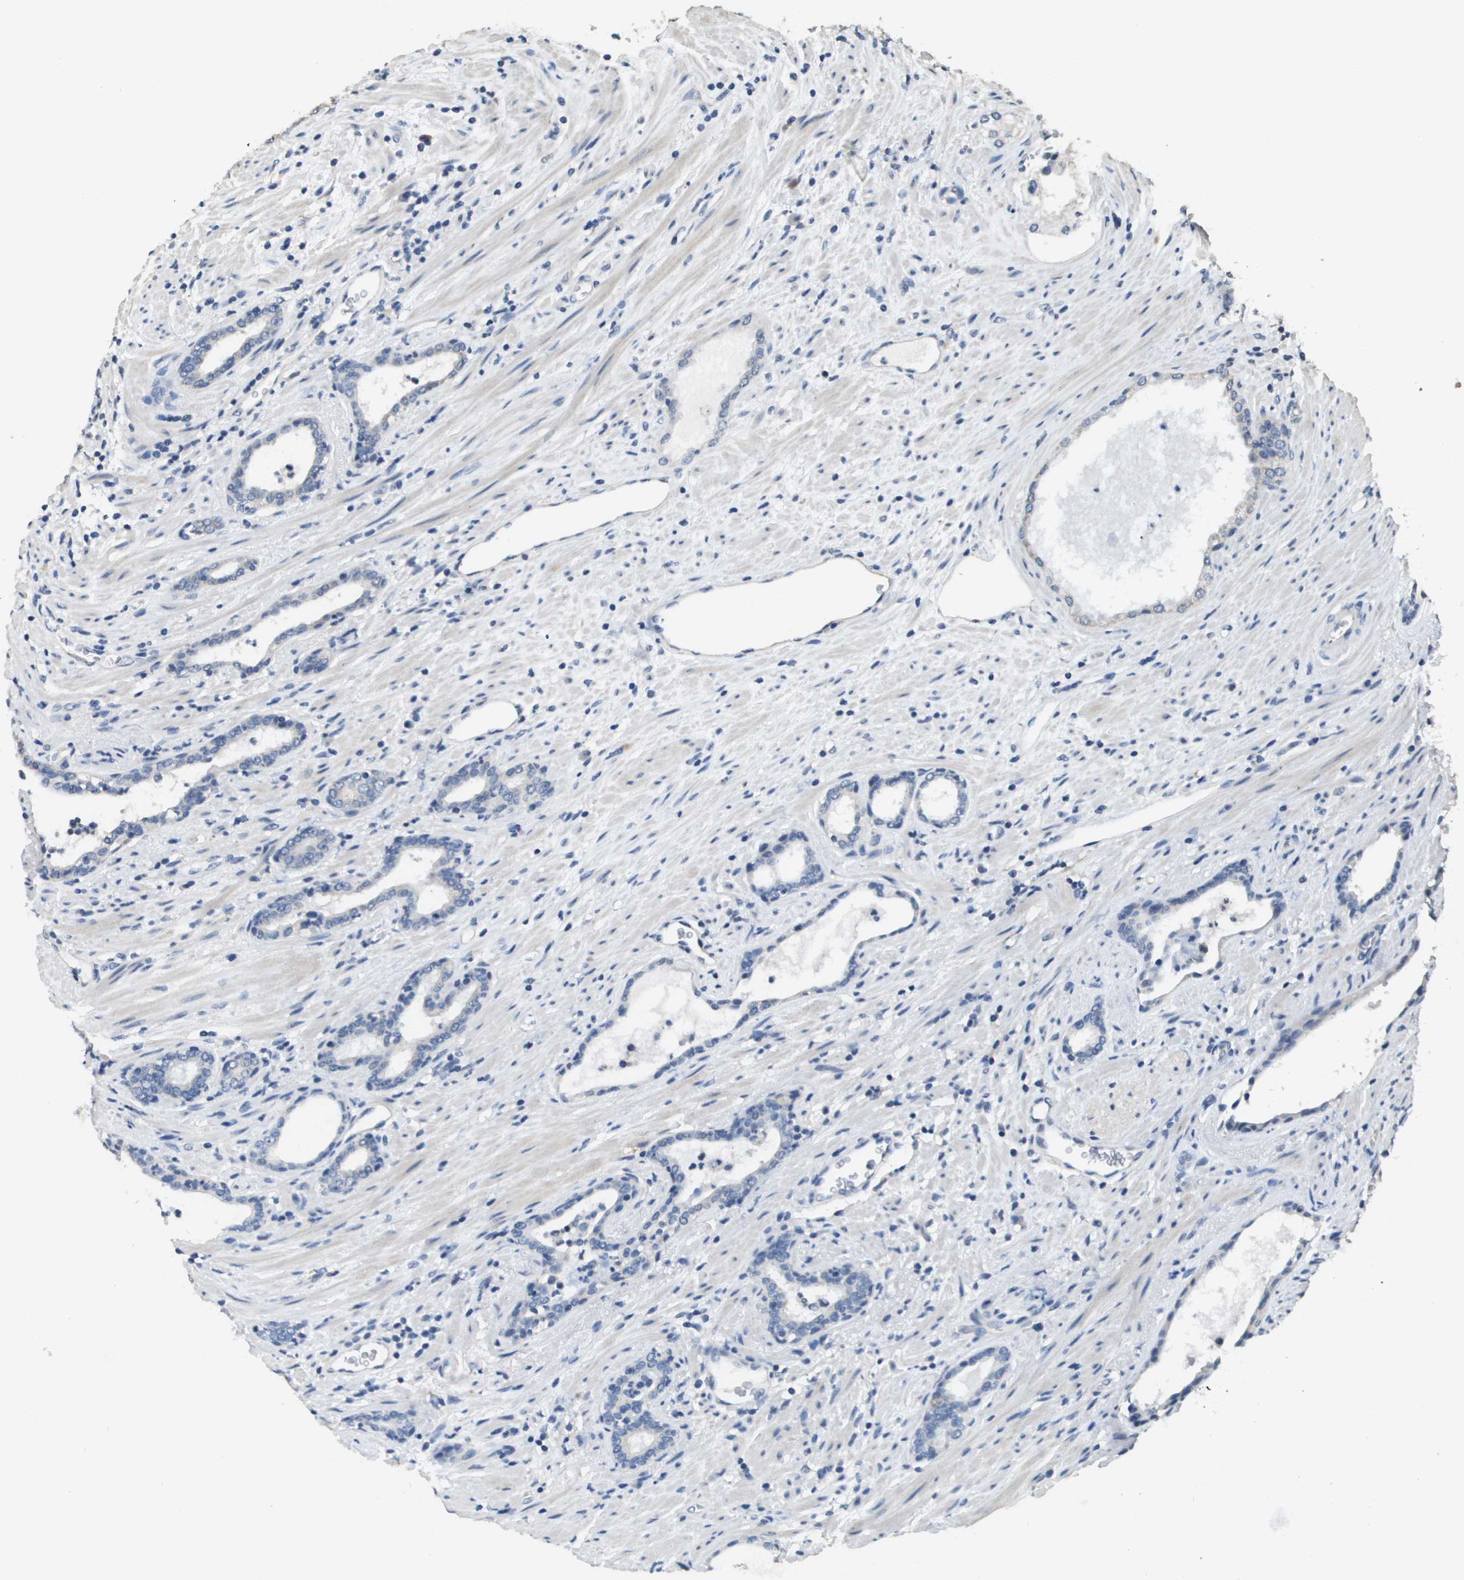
{"staining": {"intensity": "negative", "quantity": "none", "location": "none"}, "tissue": "prostate cancer", "cell_type": "Tumor cells", "image_type": "cancer", "snomed": [{"axis": "morphology", "description": "Adenocarcinoma, High grade"}, {"axis": "topography", "description": "Prostate"}], "caption": "This is an immunohistochemistry histopathology image of human adenocarcinoma (high-grade) (prostate). There is no expression in tumor cells.", "gene": "MT3", "patient": {"sex": "male", "age": 71}}